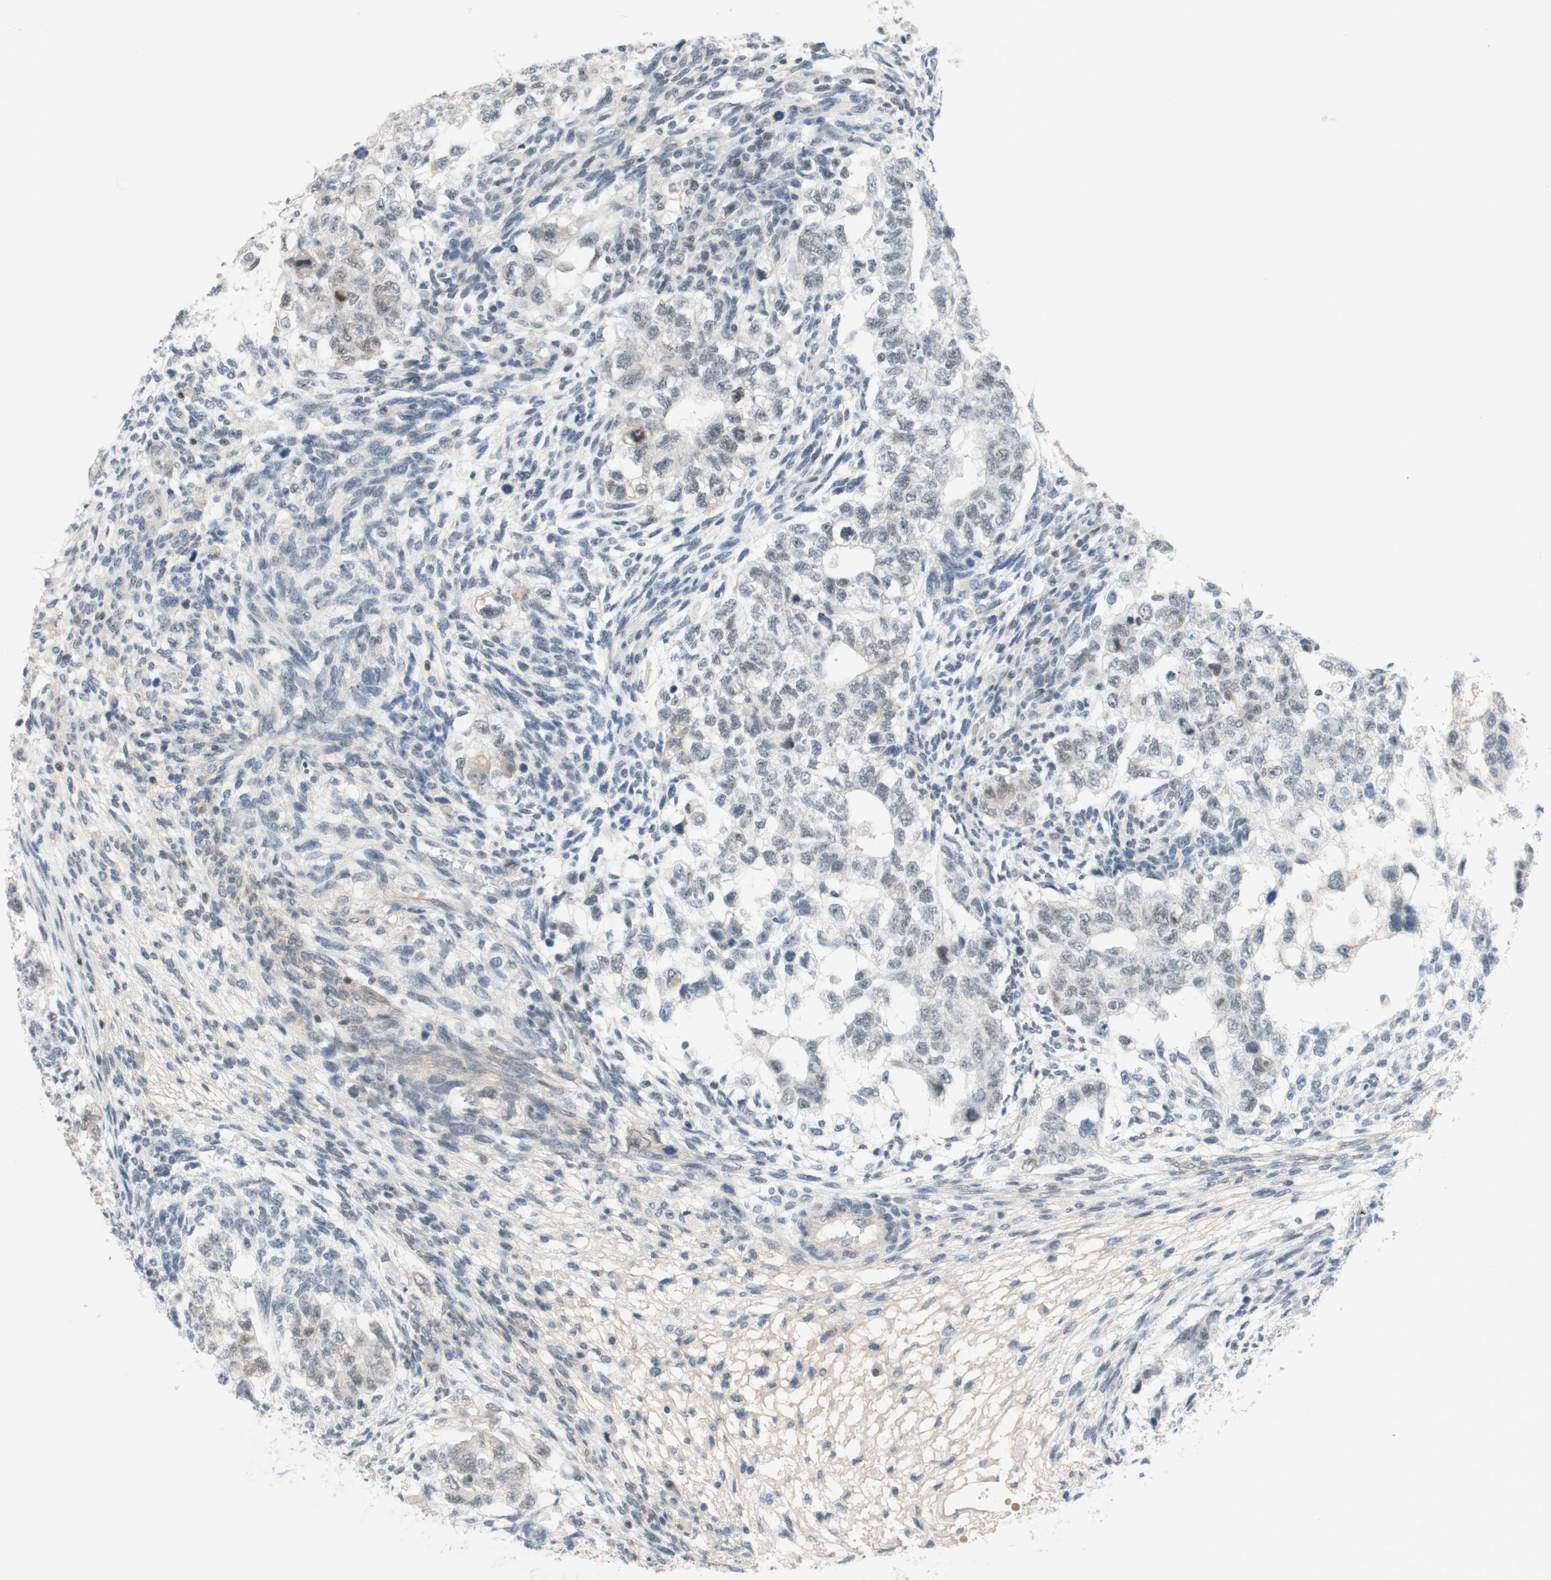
{"staining": {"intensity": "weak", "quantity": "<25%", "location": "nuclear"}, "tissue": "testis cancer", "cell_type": "Tumor cells", "image_type": "cancer", "snomed": [{"axis": "morphology", "description": "Normal tissue, NOS"}, {"axis": "morphology", "description": "Carcinoma, Embryonal, NOS"}, {"axis": "topography", "description": "Testis"}], "caption": "An image of testis embryonal carcinoma stained for a protein demonstrates no brown staining in tumor cells.", "gene": "JPH1", "patient": {"sex": "male", "age": 36}}